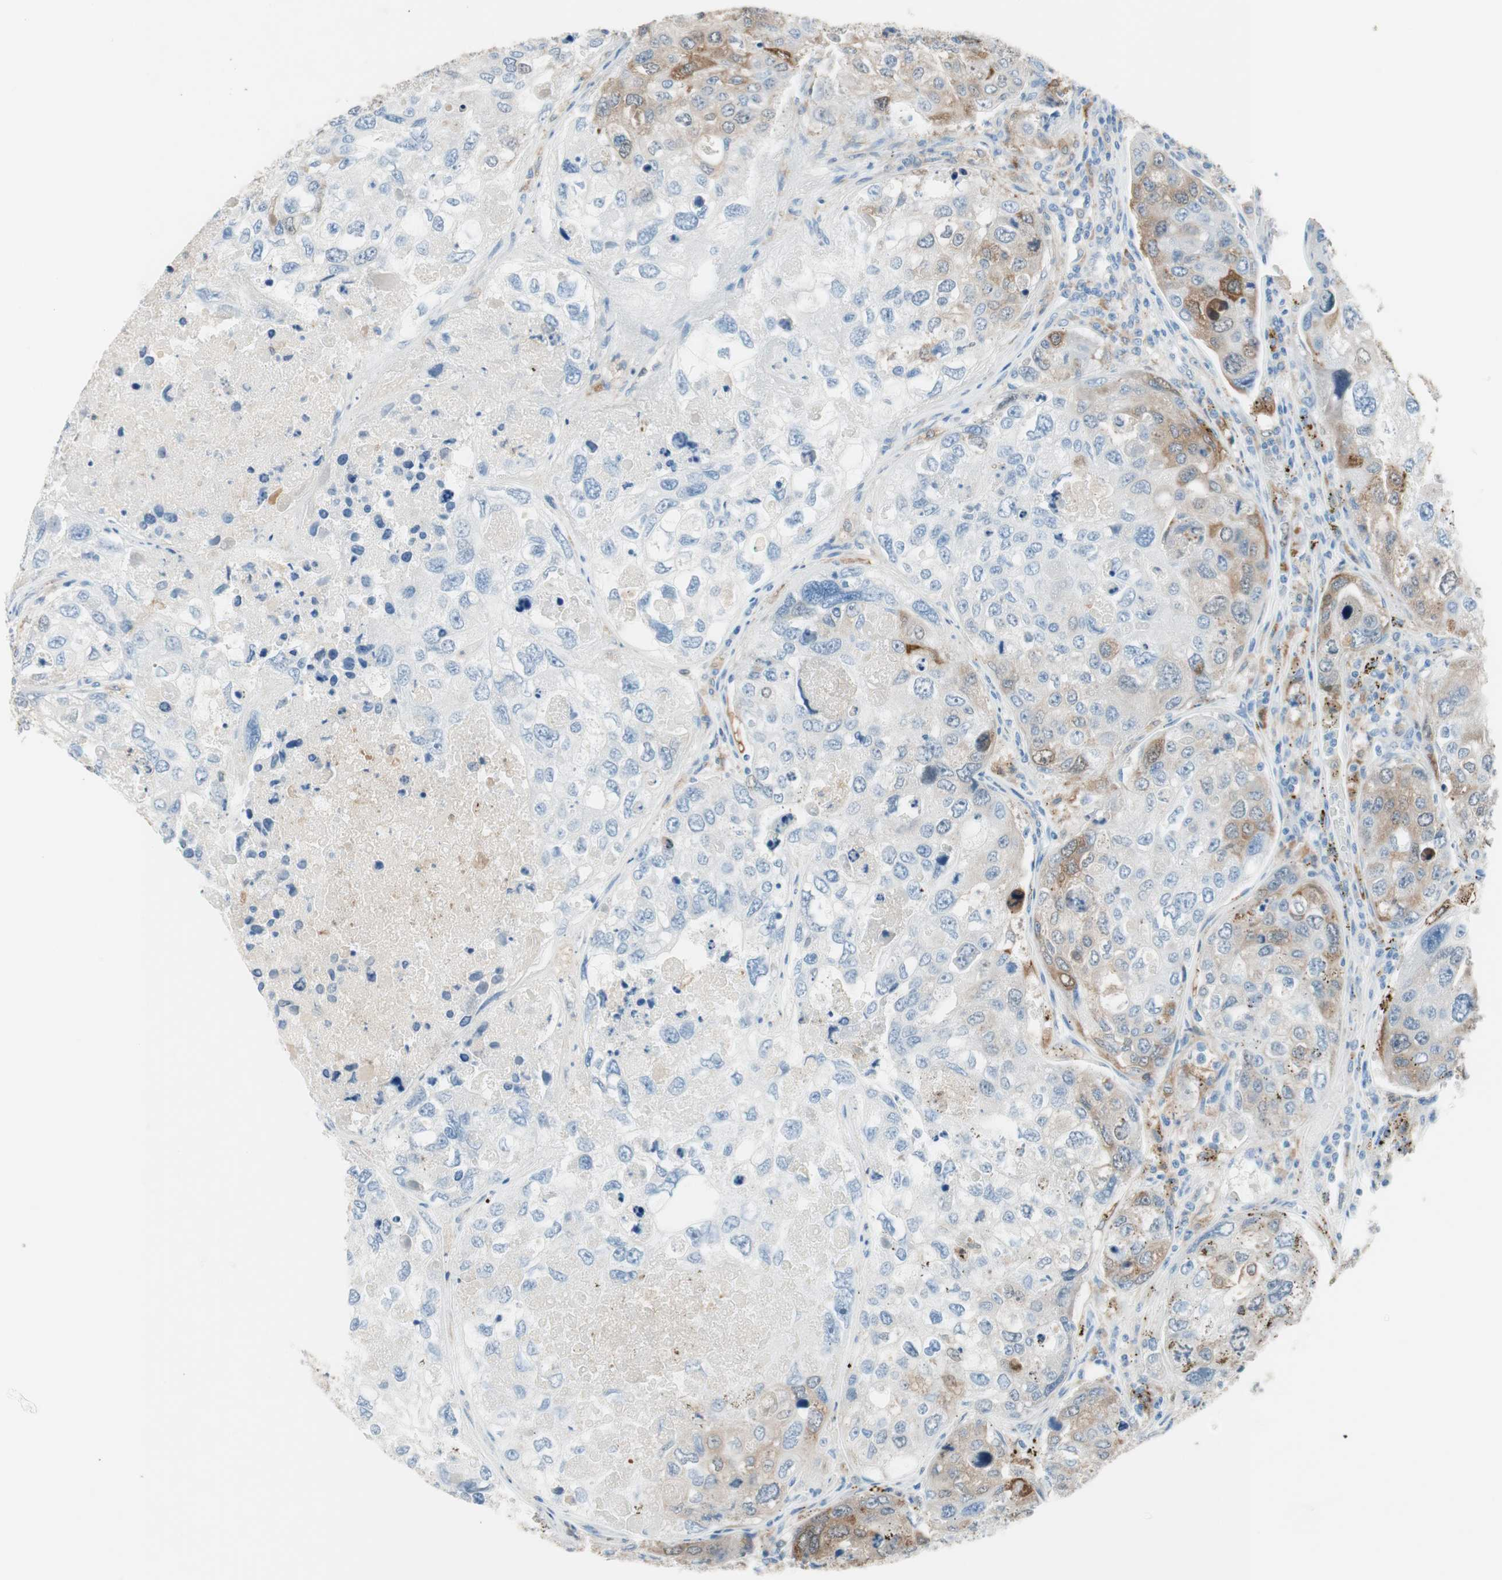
{"staining": {"intensity": "moderate", "quantity": "25%-75%", "location": "cytoplasmic/membranous"}, "tissue": "urothelial cancer", "cell_type": "Tumor cells", "image_type": "cancer", "snomed": [{"axis": "morphology", "description": "Urothelial carcinoma, High grade"}, {"axis": "topography", "description": "Lymph node"}, {"axis": "topography", "description": "Urinary bladder"}], "caption": "The immunohistochemical stain labels moderate cytoplasmic/membranous positivity in tumor cells of urothelial cancer tissue.", "gene": "GLUL", "patient": {"sex": "male", "age": 51}}